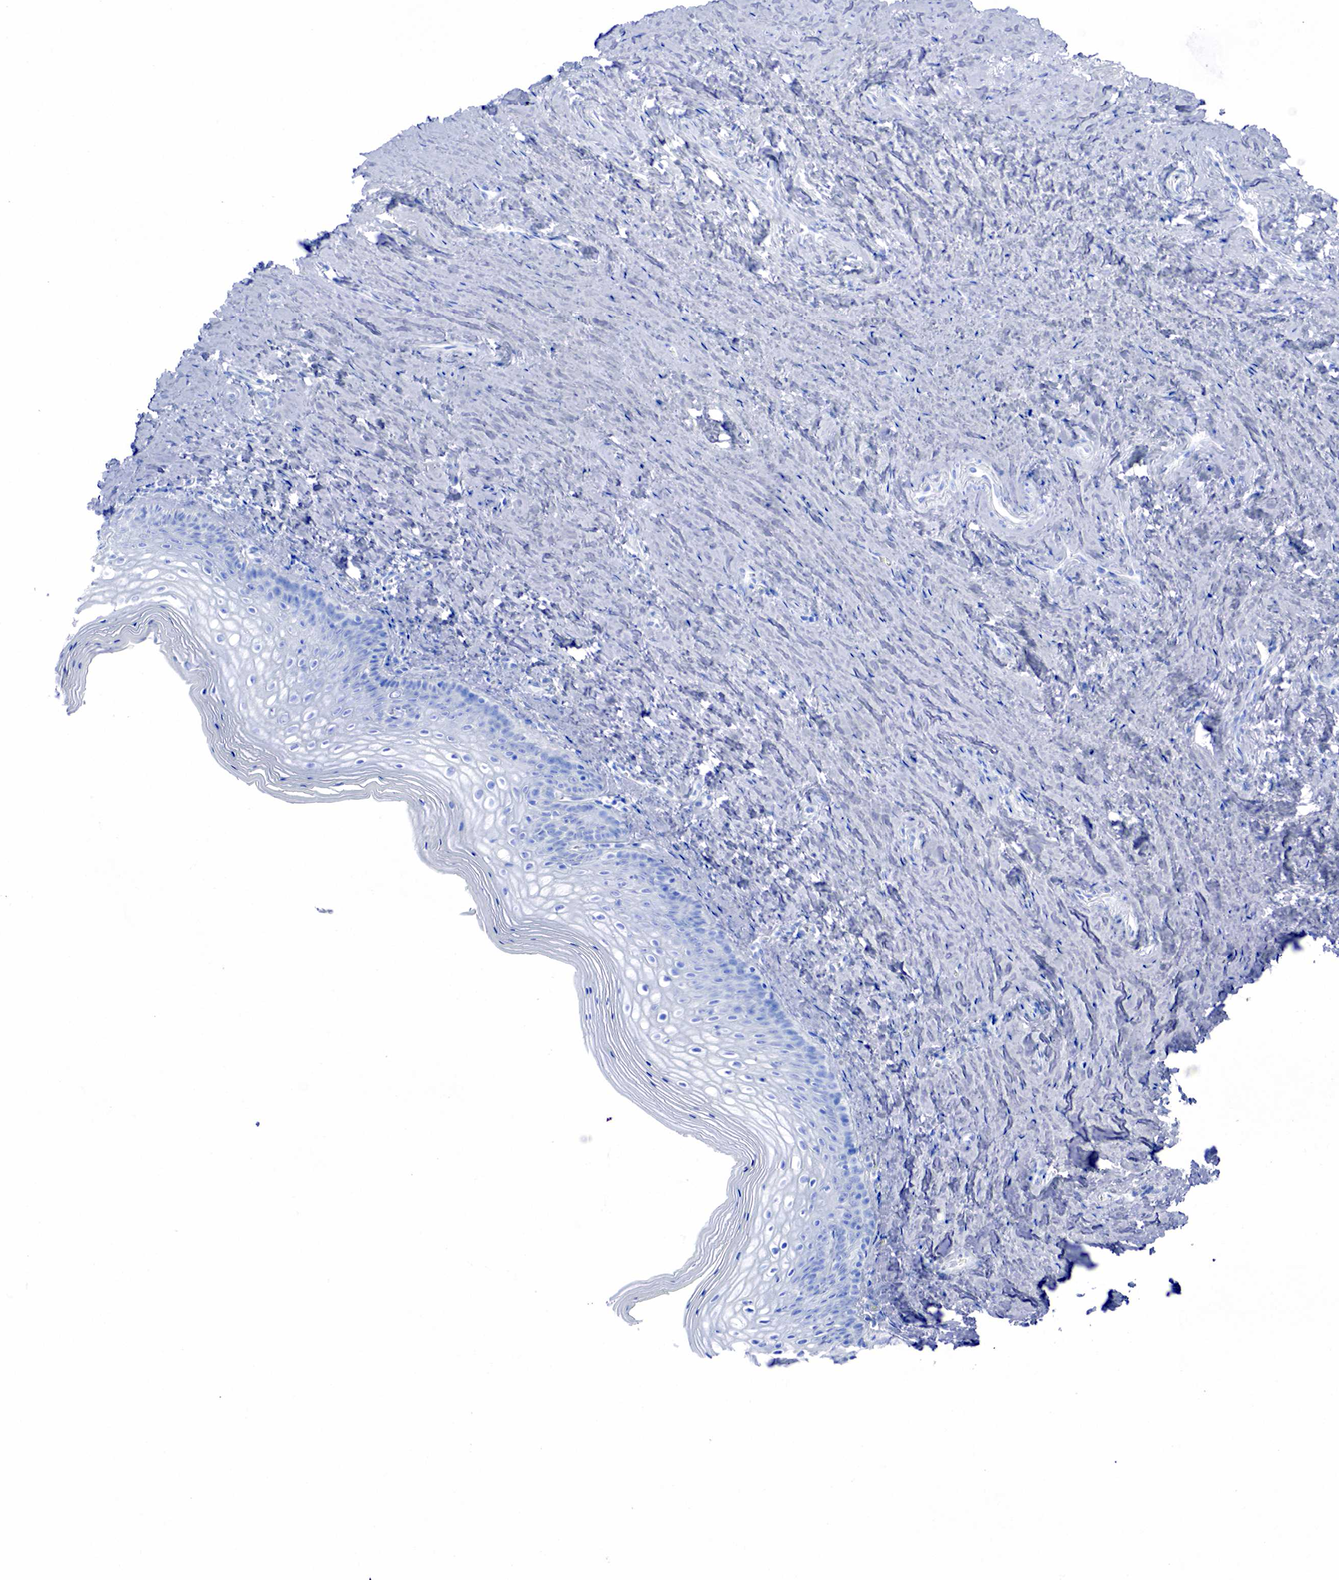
{"staining": {"intensity": "negative", "quantity": "none", "location": "none"}, "tissue": "vagina", "cell_type": "Squamous epithelial cells", "image_type": "normal", "snomed": [{"axis": "morphology", "description": "Normal tissue, NOS"}, {"axis": "topography", "description": "Vagina"}], "caption": "Squamous epithelial cells are negative for brown protein staining in normal vagina. (DAB immunohistochemistry, high magnification).", "gene": "INHA", "patient": {"sex": "female", "age": 46}}